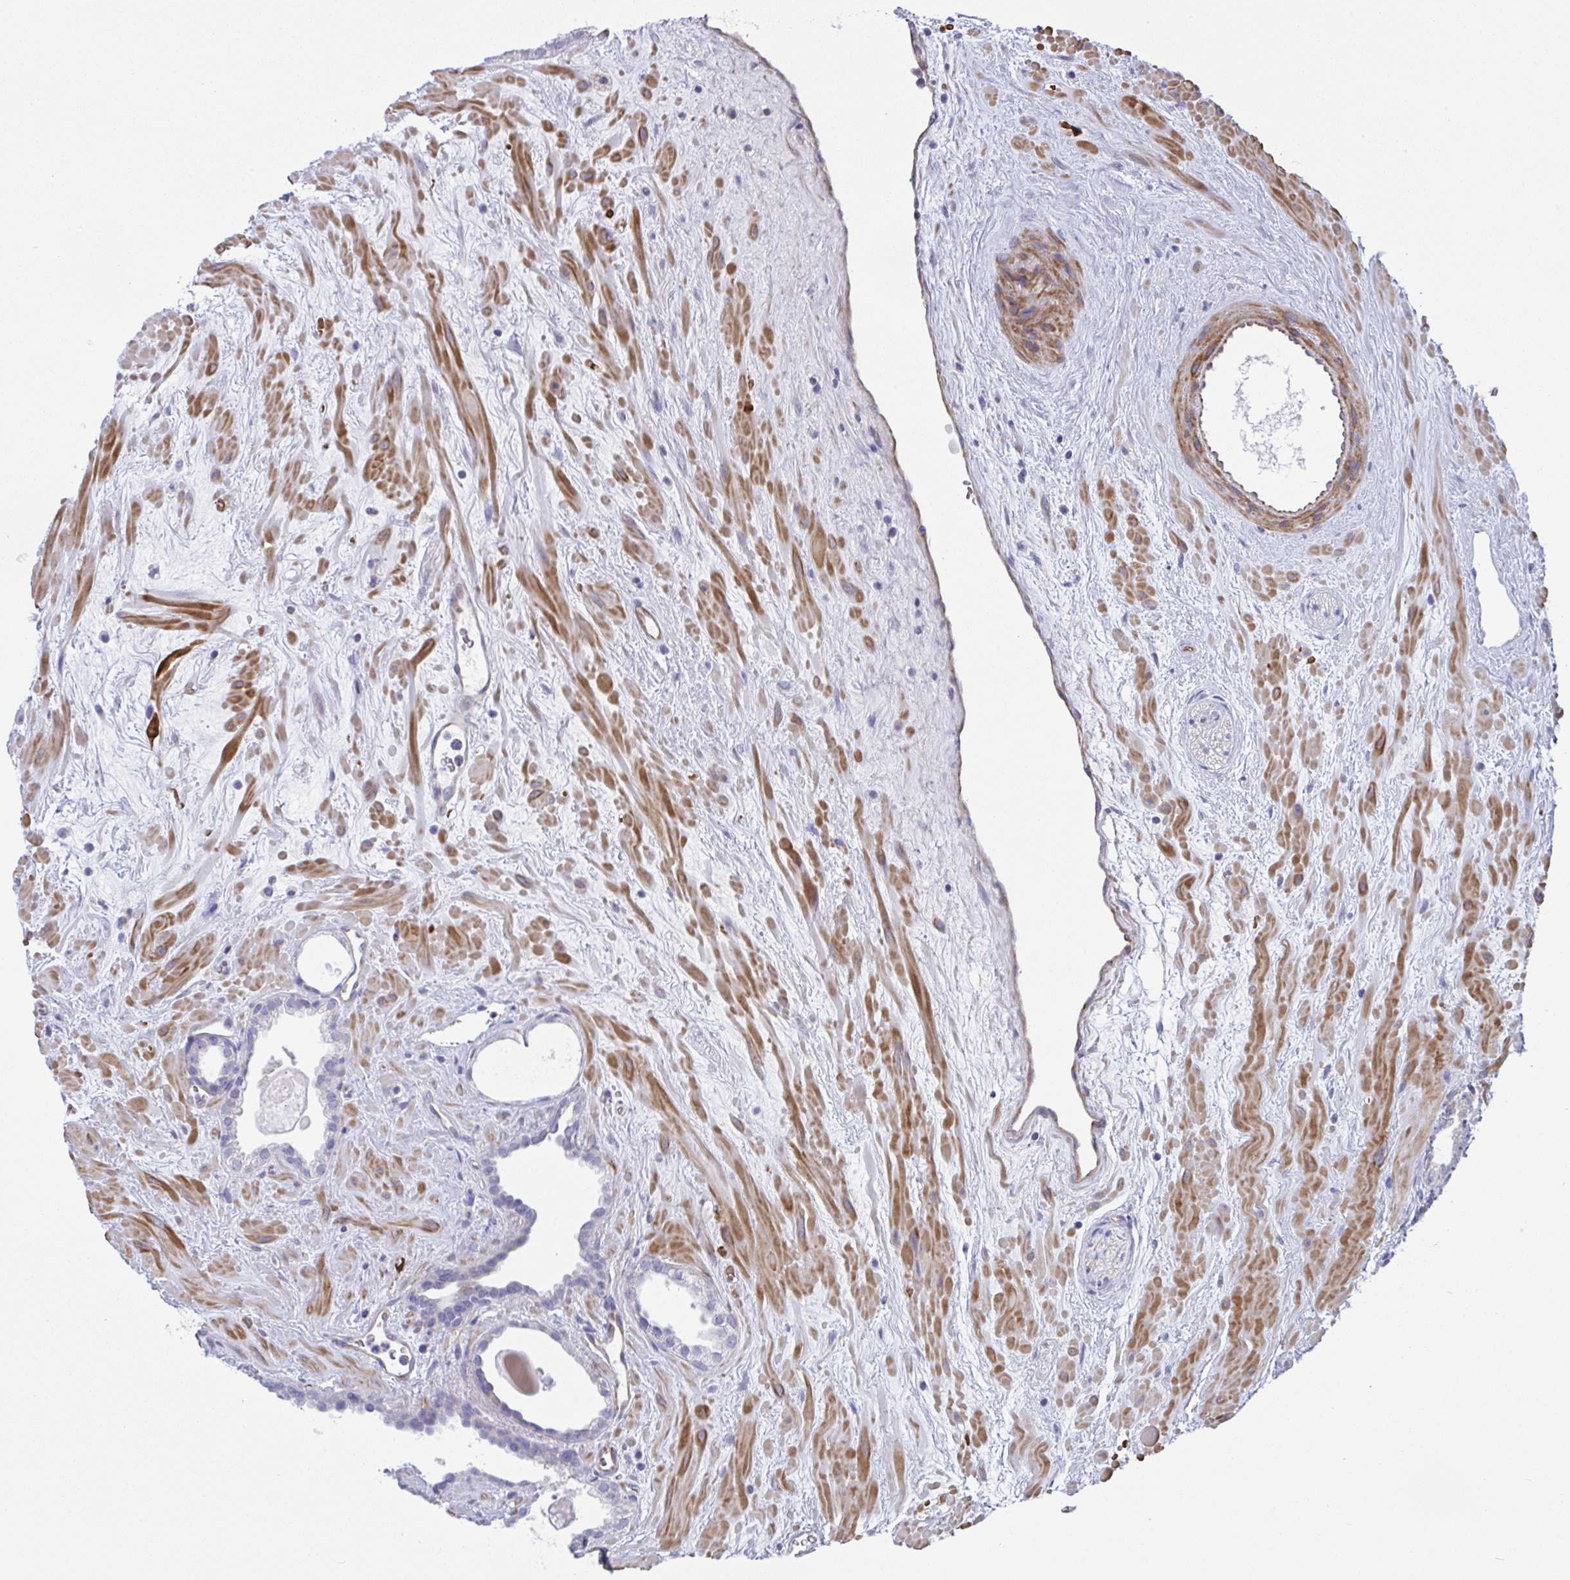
{"staining": {"intensity": "negative", "quantity": "none", "location": "none"}, "tissue": "prostate cancer", "cell_type": "Tumor cells", "image_type": "cancer", "snomed": [{"axis": "morphology", "description": "Adenocarcinoma, Low grade"}, {"axis": "topography", "description": "Prostate"}], "caption": "Immunohistochemistry histopathology image of neoplastic tissue: prostate adenocarcinoma (low-grade) stained with DAB reveals no significant protein staining in tumor cells.", "gene": "MYL12A", "patient": {"sex": "male", "age": 62}}